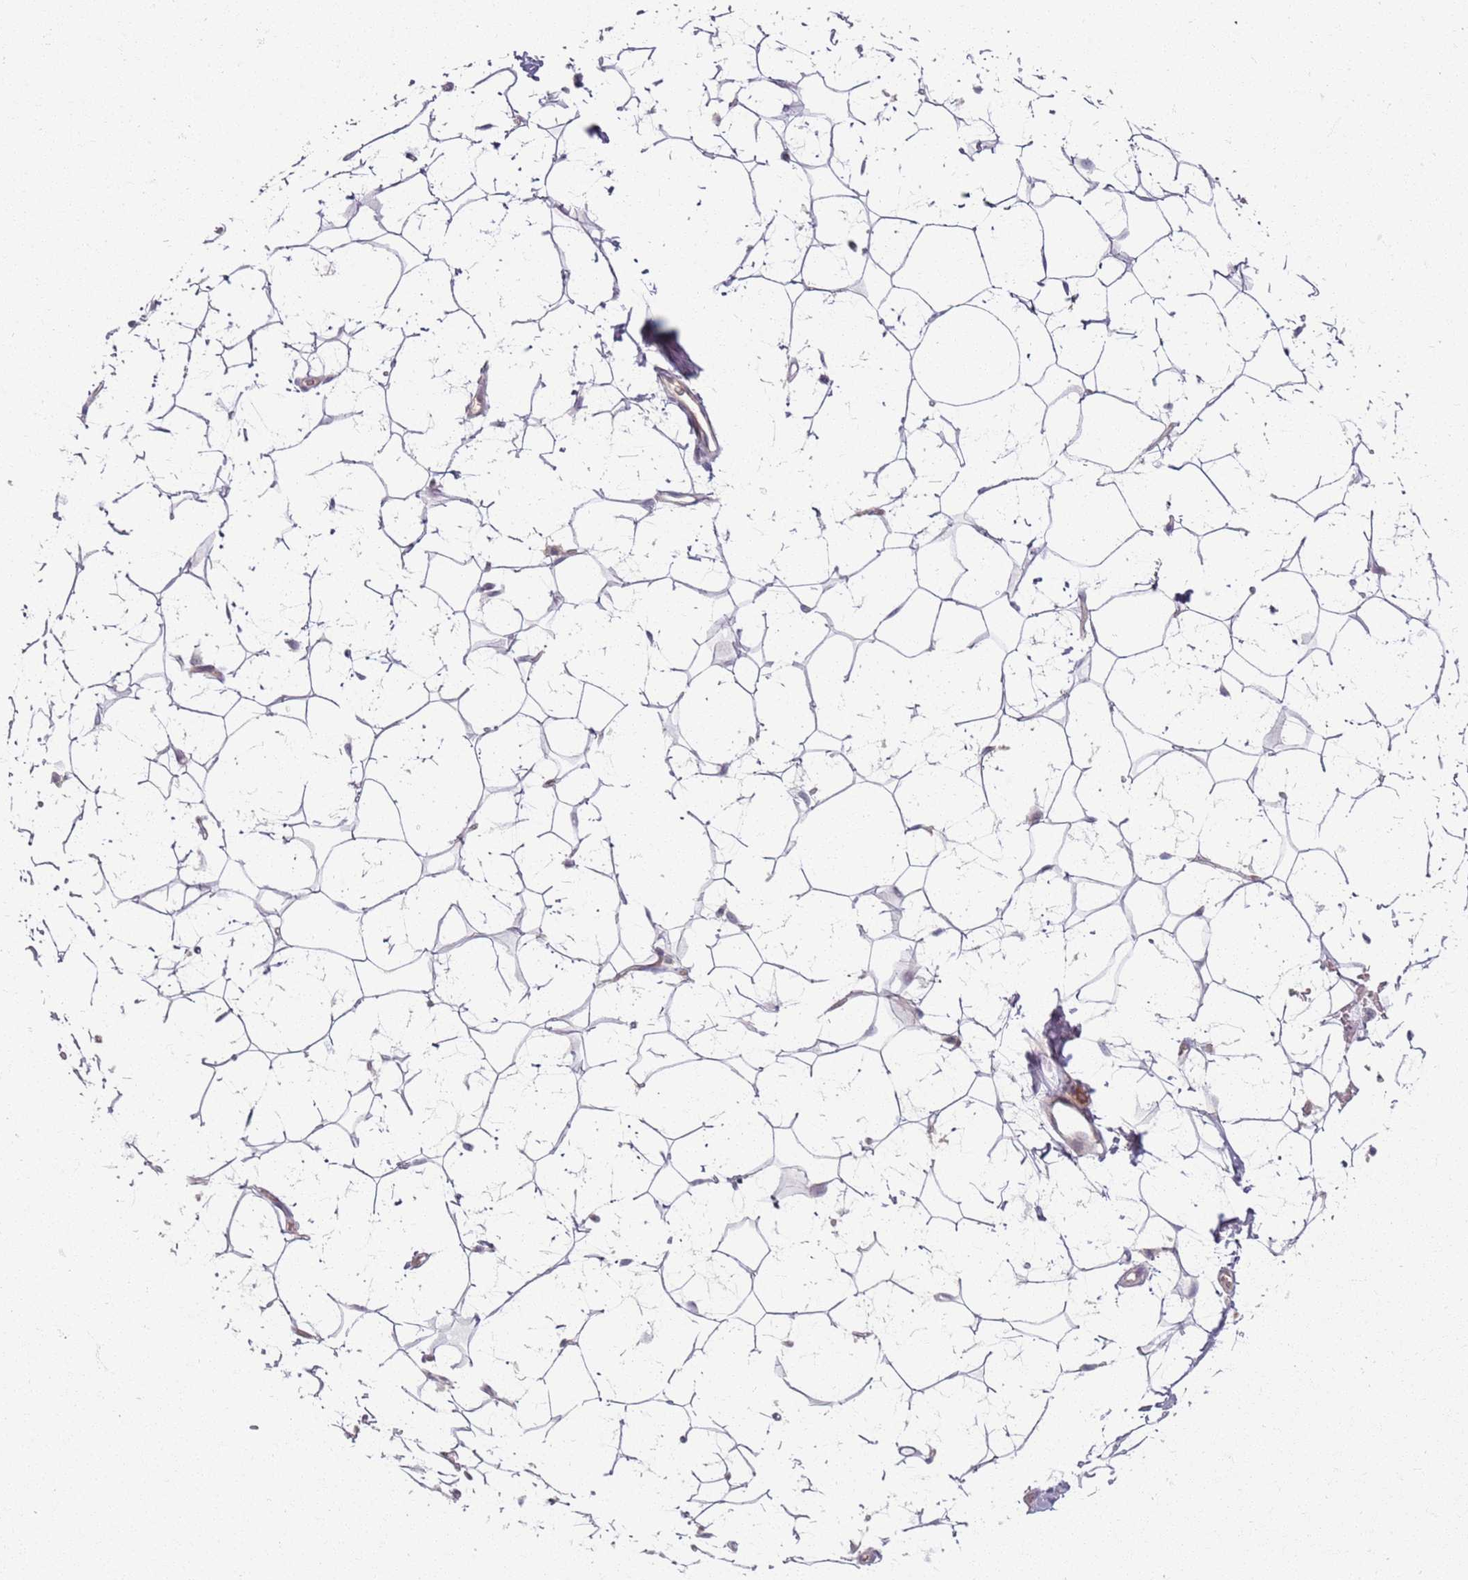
{"staining": {"intensity": "negative", "quantity": "none", "location": "none"}, "tissue": "adipose tissue", "cell_type": "Adipocytes", "image_type": "normal", "snomed": [{"axis": "morphology", "description": "Normal tissue, NOS"}, {"axis": "topography", "description": "Breast"}], "caption": "High power microscopy micrograph of an immunohistochemistry (IHC) image of benign adipose tissue, revealing no significant expression in adipocytes.", "gene": "ZDHHC2", "patient": {"sex": "female", "age": 26}}